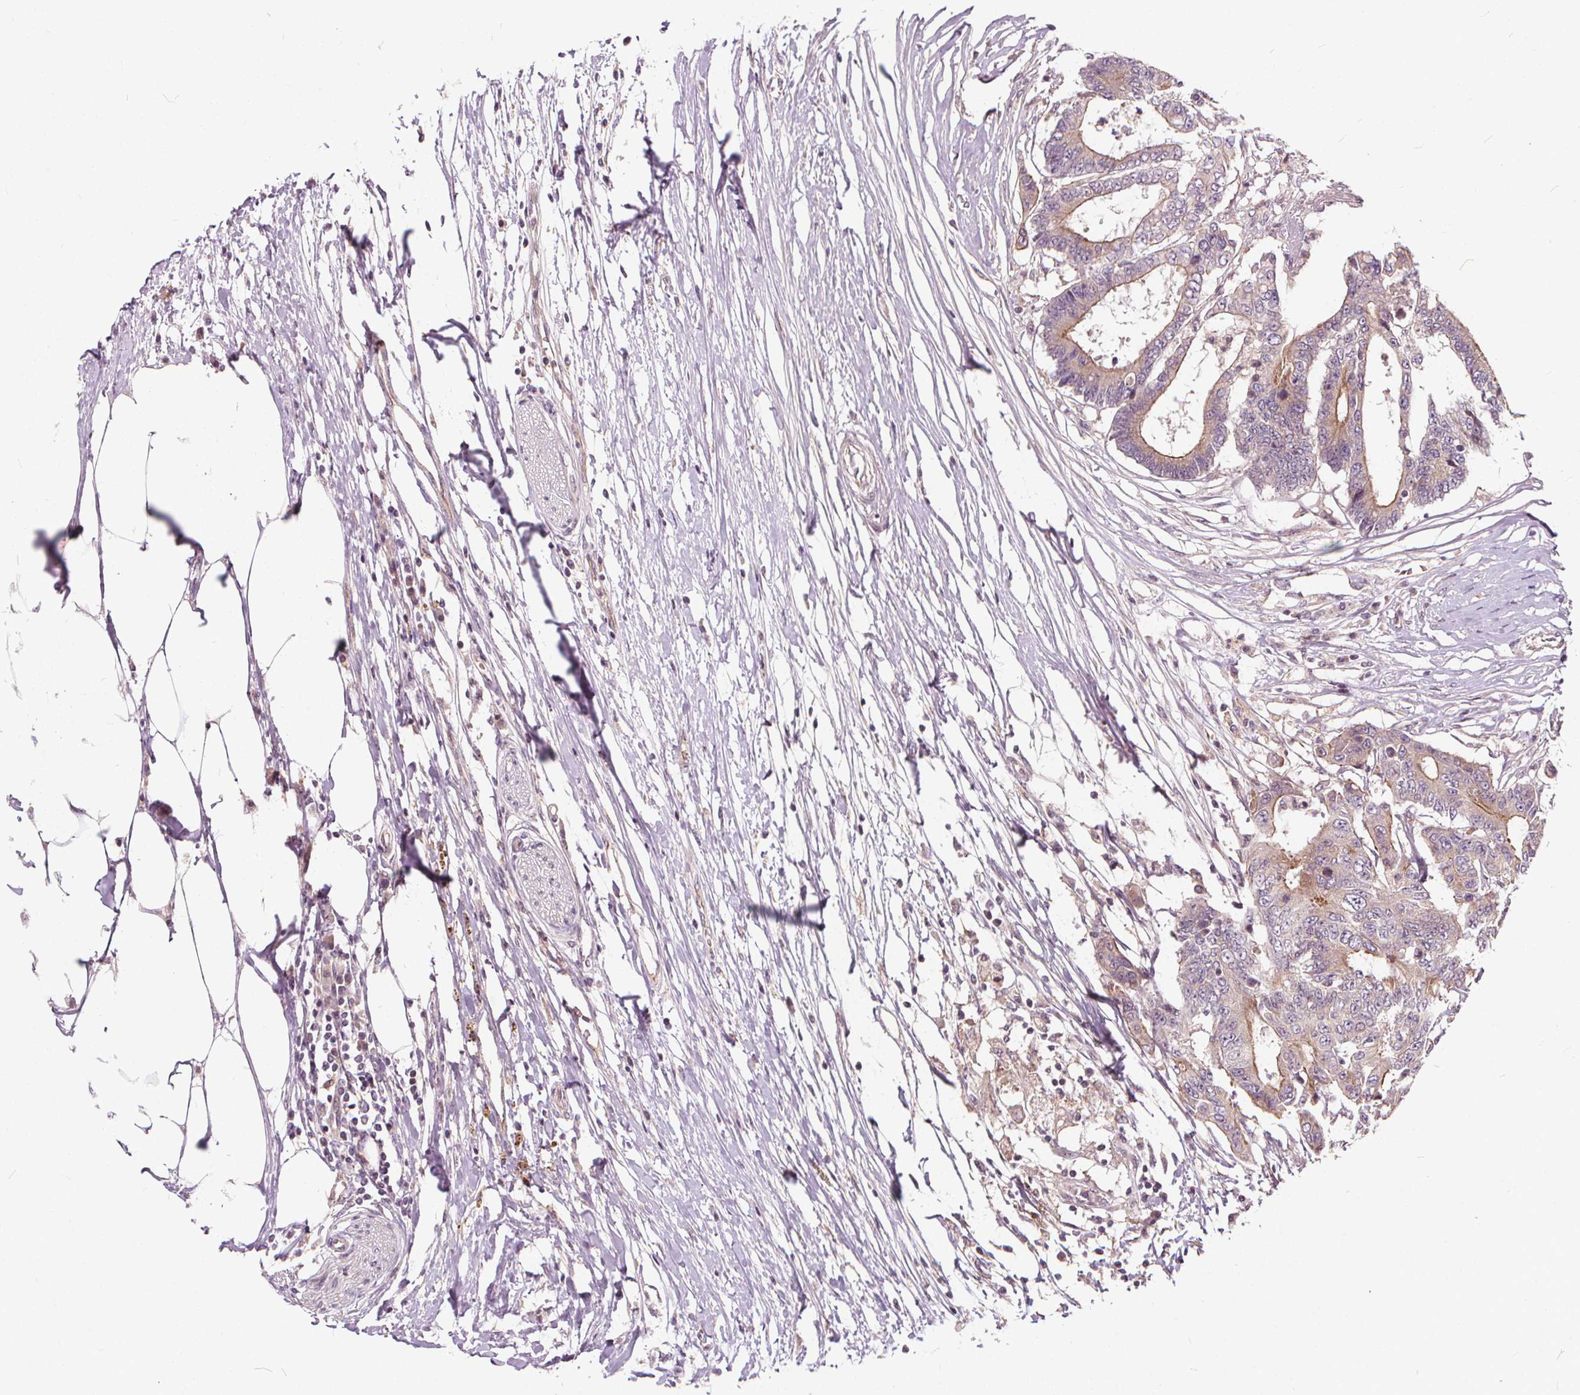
{"staining": {"intensity": "moderate", "quantity": ">75%", "location": "cytoplasmic/membranous"}, "tissue": "colorectal cancer", "cell_type": "Tumor cells", "image_type": "cancer", "snomed": [{"axis": "morphology", "description": "Adenocarcinoma, NOS"}, {"axis": "topography", "description": "Colon"}], "caption": "Protein analysis of adenocarcinoma (colorectal) tissue exhibits moderate cytoplasmic/membranous expression in approximately >75% of tumor cells. The protein of interest is shown in brown color, while the nuclei are stained blue.", "gene": "INPP5E", "patient": {"sex": "female", "age": 48}}